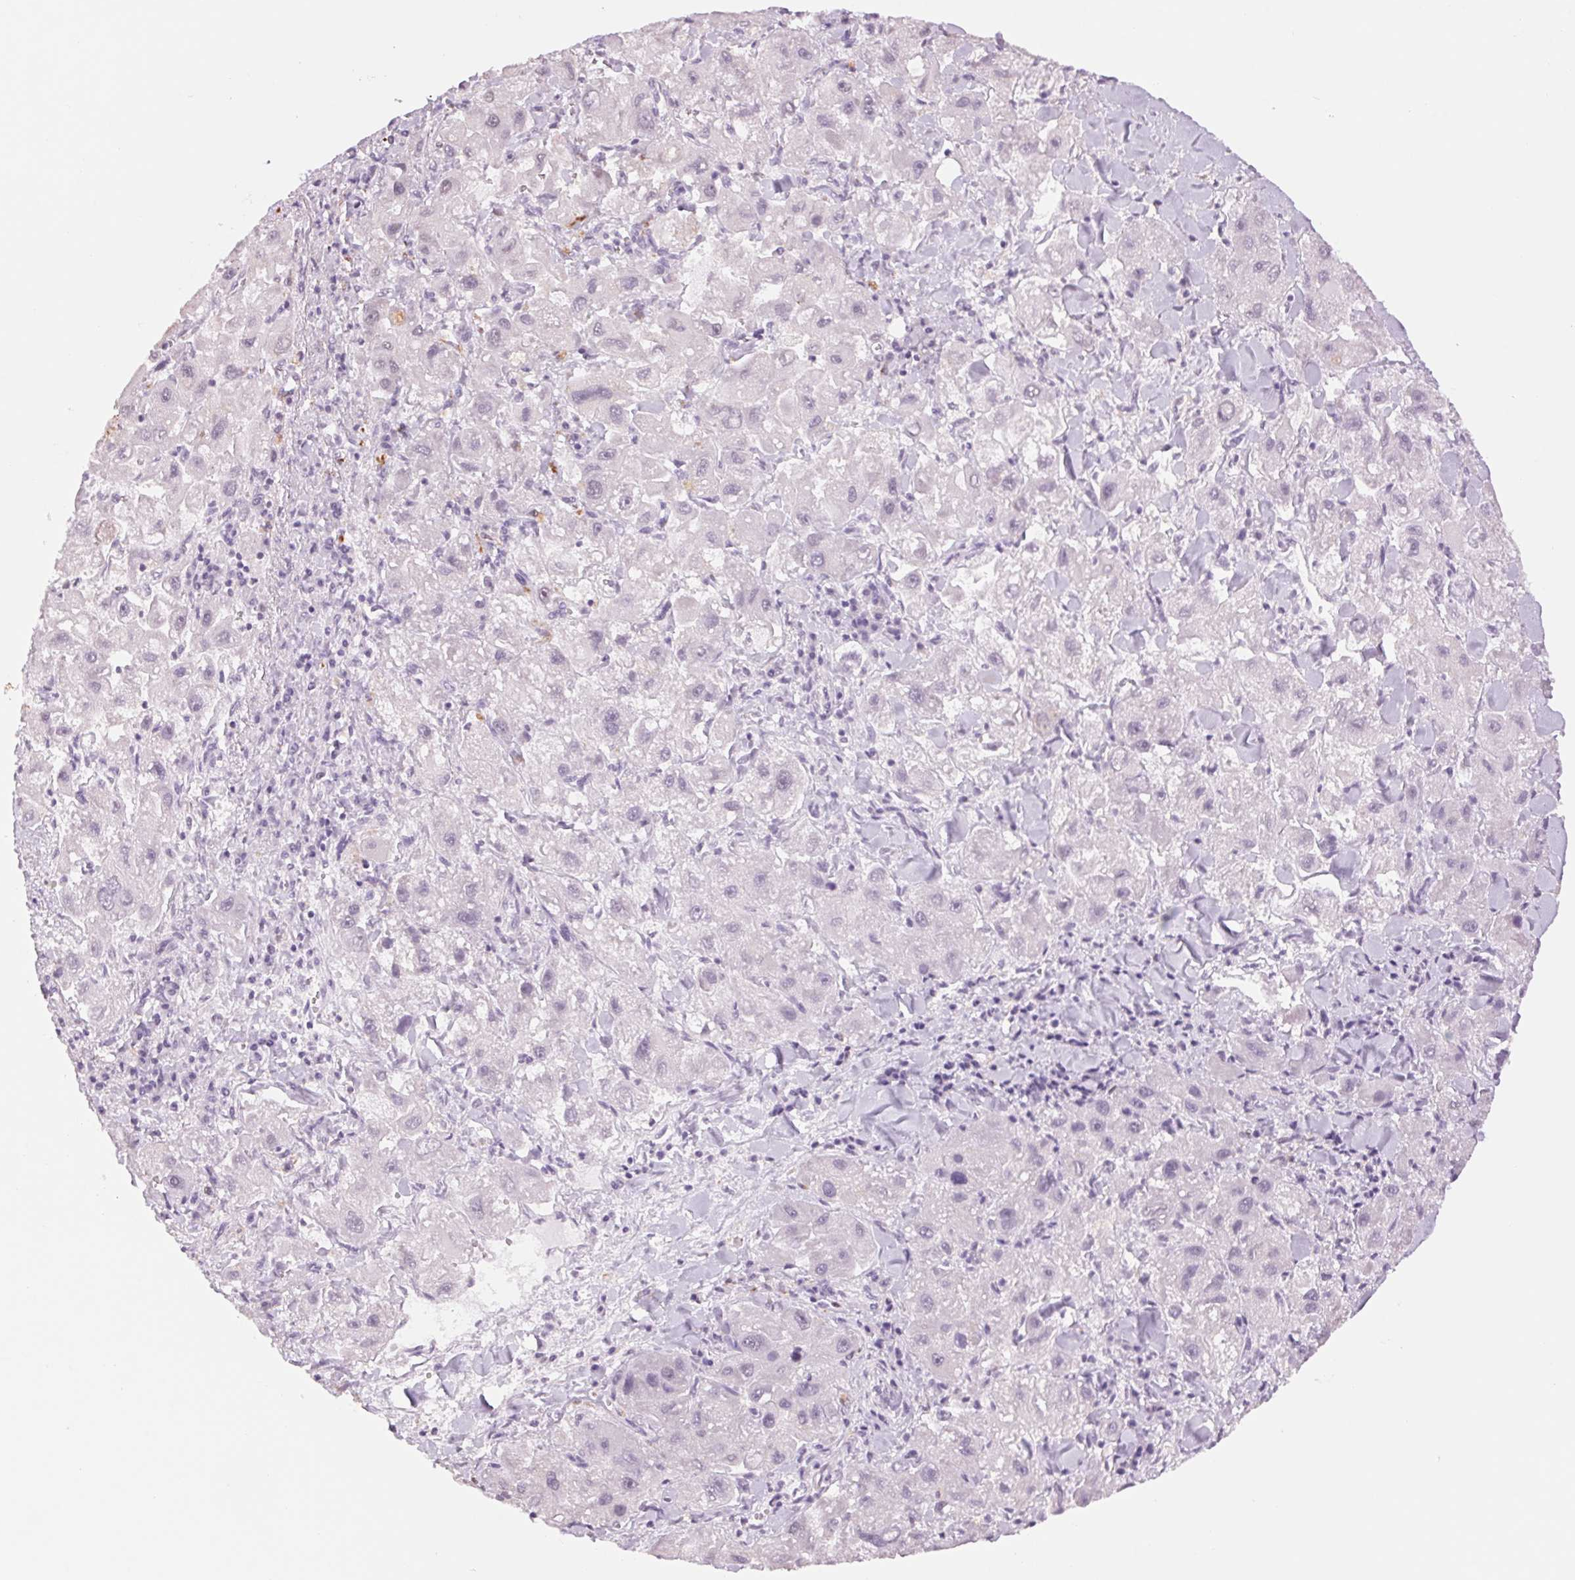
{"staining": {"intensity": "negative", "quantity": "none", "location": "none"}, "tissue": "liver cancer", "cell_type": "Tumor cells", "image_type": "cancer", "snomed": [{"axis": "morphology", "description": "Carcinoma, Hepatocellular, NOS"}, {"axis": "topography", "description": "Liver"}], "caption": "This is an IHC photomicrograph of human liver cancer. There is no staining in tumor cells.", "gene": "MPO", "patient": {"sex": "male", "age": 24}}